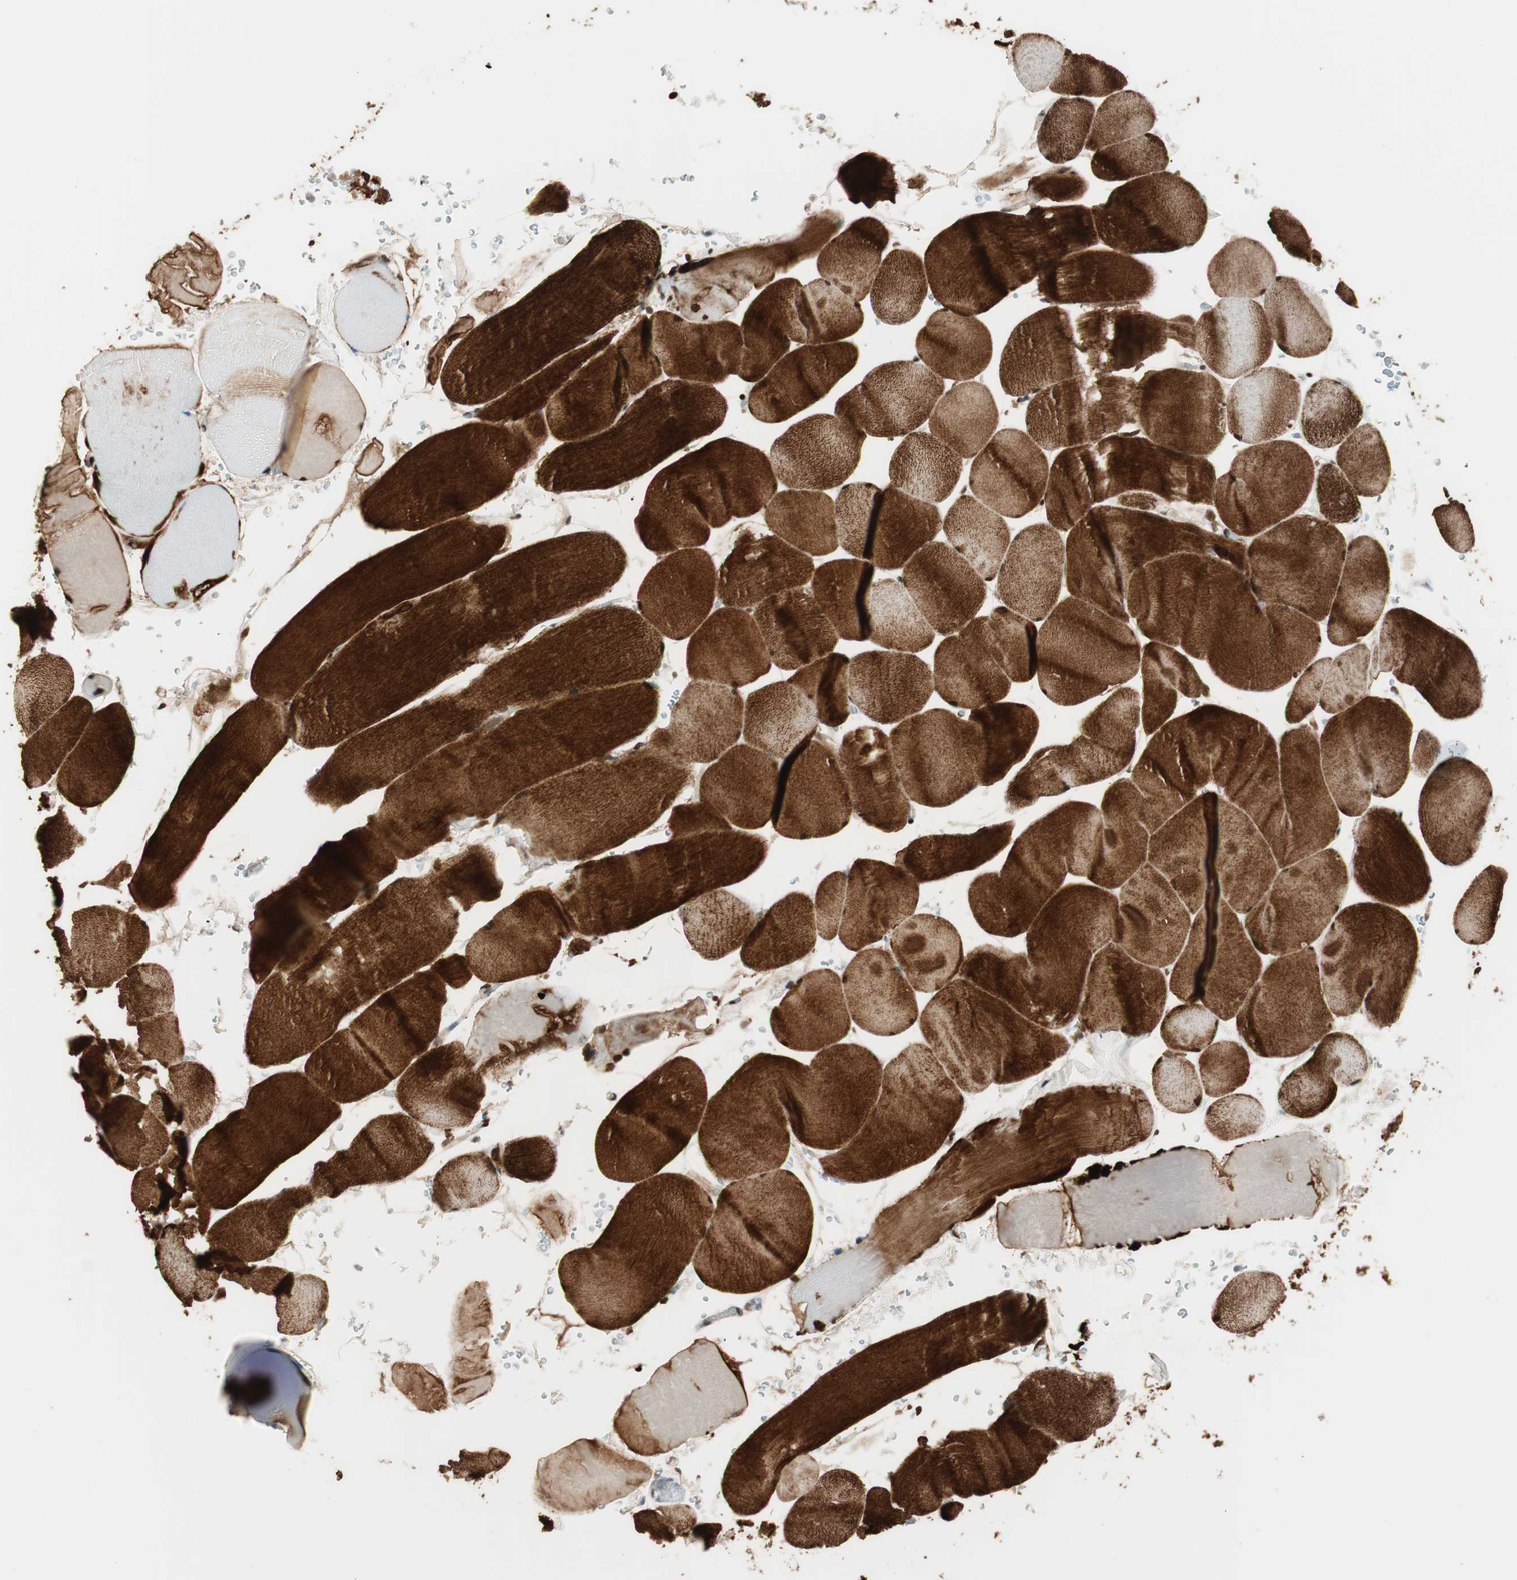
{"staining": {"intensity": "strong", "quantity": ">75%", "location": "cytoplasmic/membranous,nuclear"}, "tissue": "skeletal muscle", "cell_type": "Myocytes", "image_type": "normal", "snomed": [{"axis": "morphology", "description": "Normal tissue, NOS"}, {"axis": "topography", "description": "Skeletal muscle"}], "caption": "High-magnification brightfield microscopy of normal skeletal muscle stained with DAB (brown) and counterstained with hematoxylin (blue). myocytes exhibit strong cytoplasmic/membranous,nuclear staining is seen in approximately>75% of cells.", "gene": "BIN1", "patient": {"sex": "male", "age": 62}}